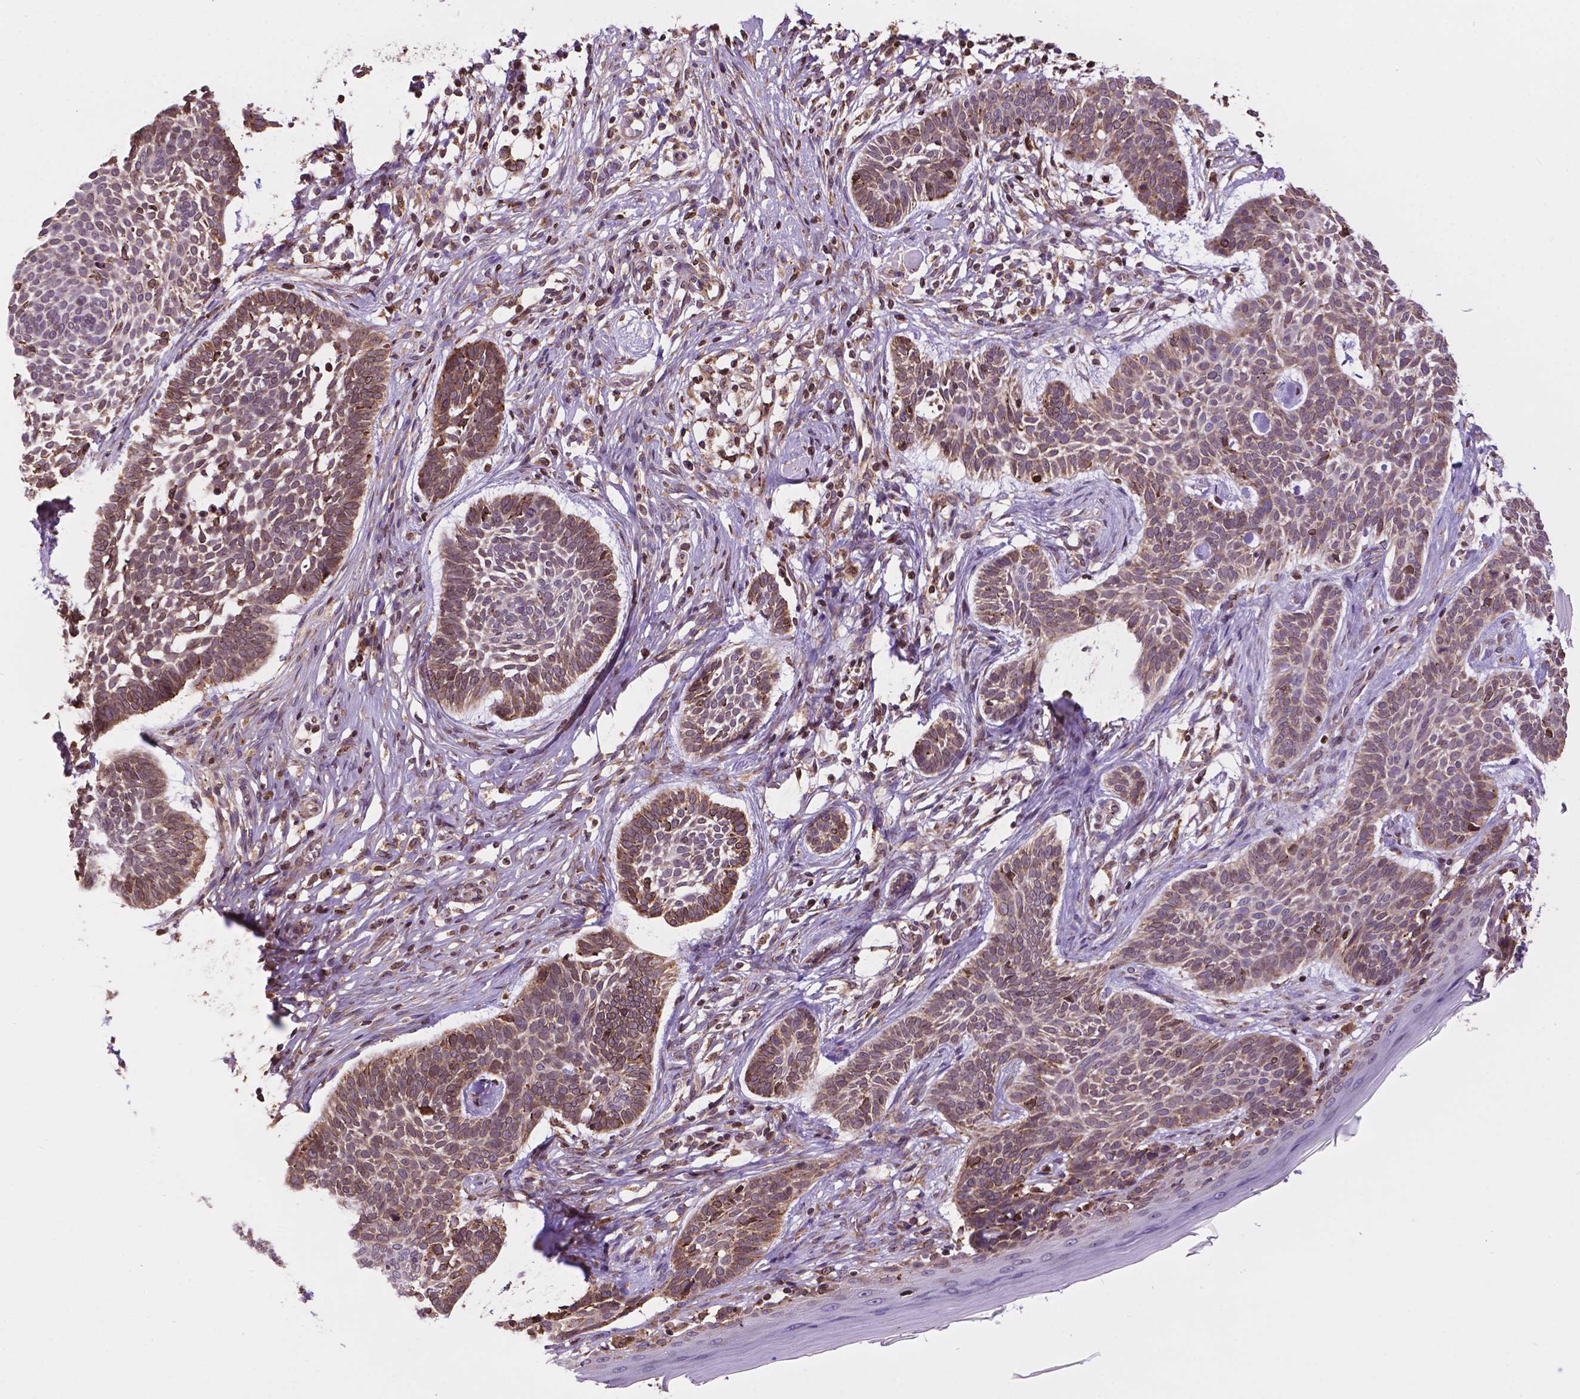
{"staining": {"intensity": "weak", "quantity": "<25%", "location": "nuclear"}, "tissue": "skin cancer", "cell_type": "Tumor cells", "image_type": "cancer", "snomed": [{"axis": "morphology", "description": "Basal cell carcinoma"}, {"axis": "topography", "description": "Skin"}], "caption": "The immunohistochemistry photomicrograph has no significant expression in tumor cells of skin cancer tissue.", "gene": "GANAB", "patient": {"sex": "male", "age": 85}}